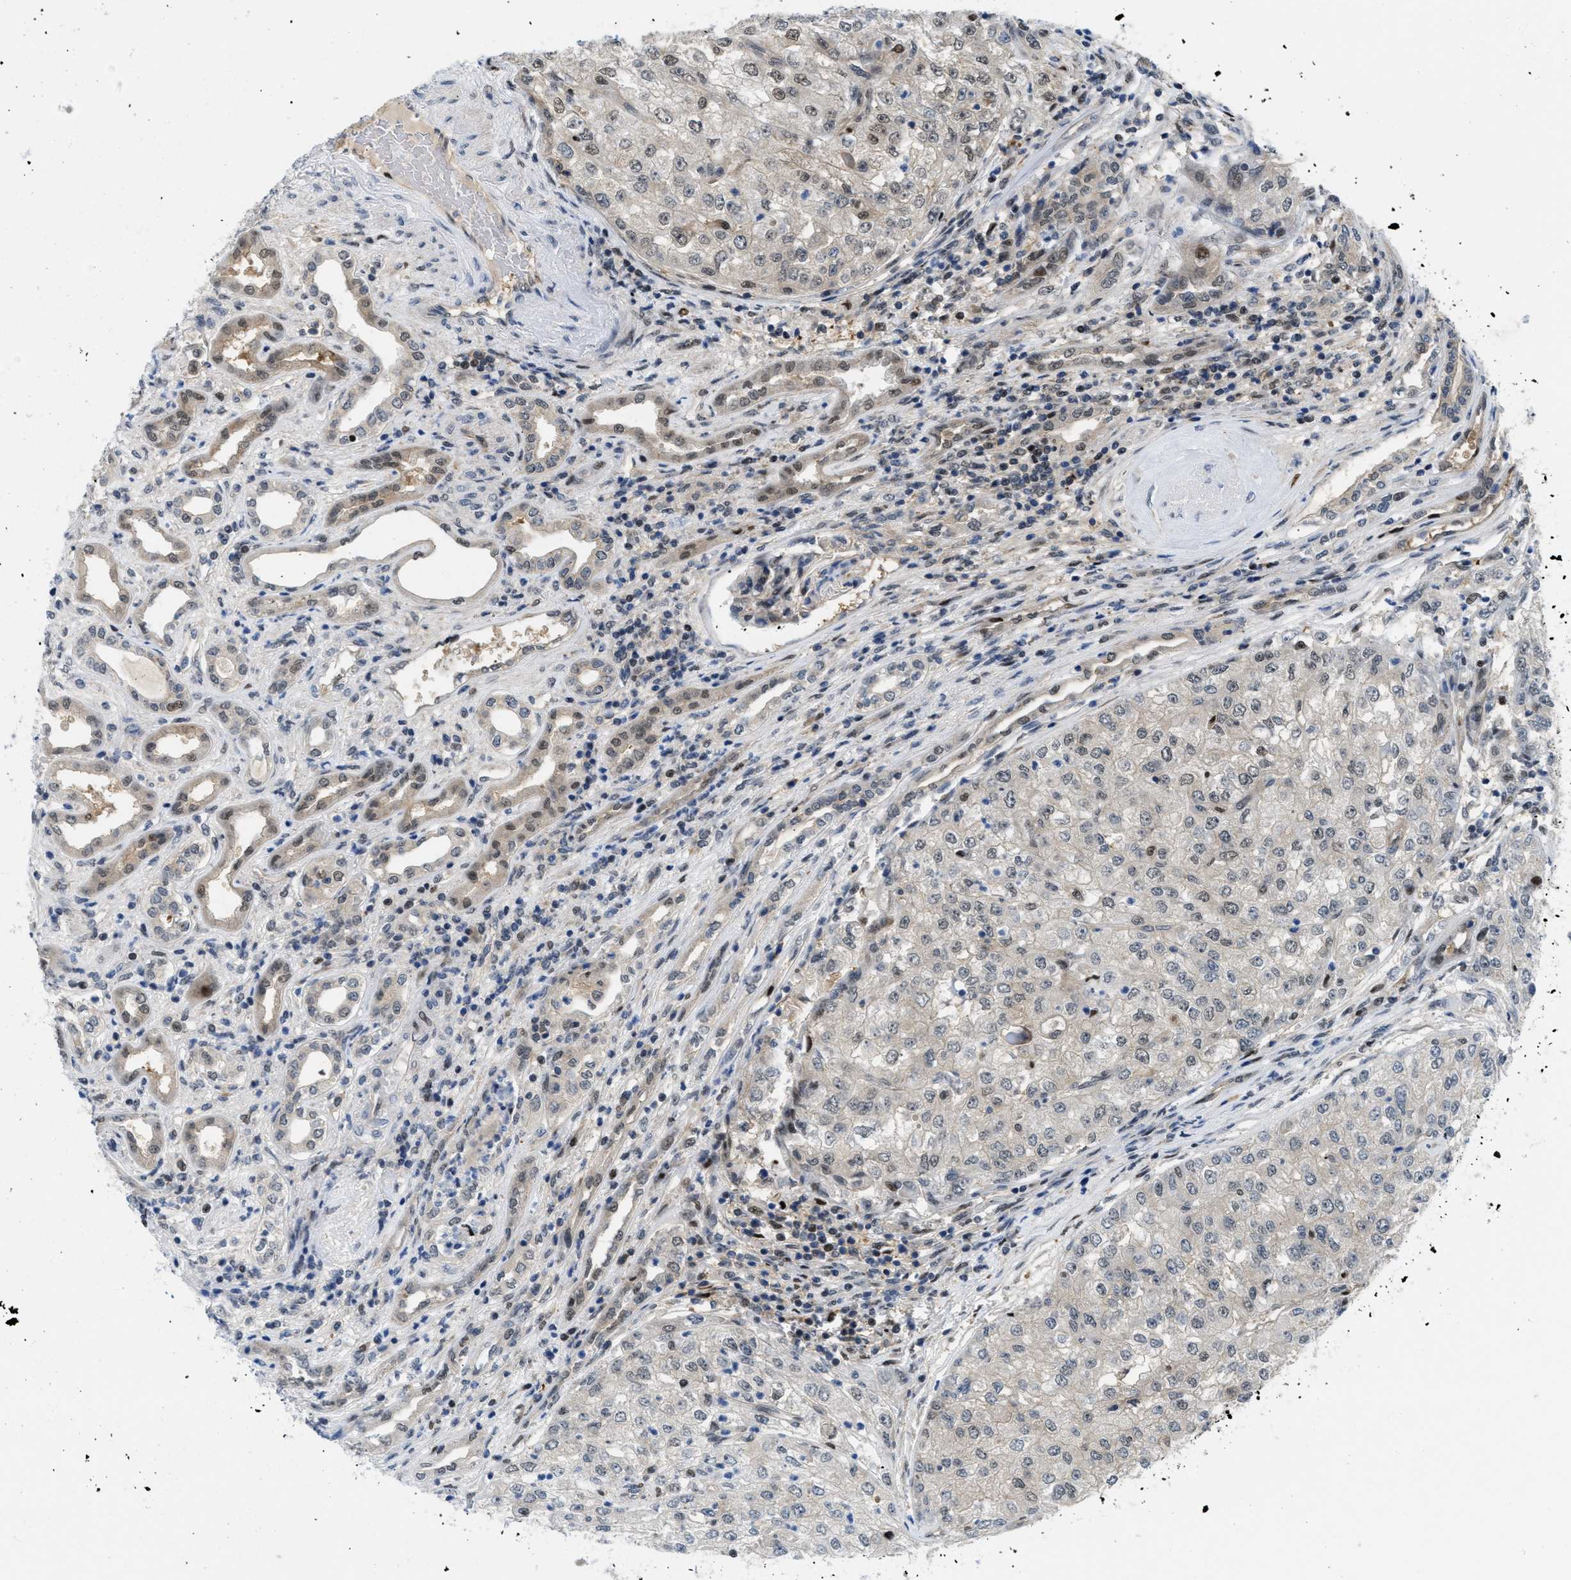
{"staining": {"intensity": "weak", "quantity": "25%-75%", "location": "nuclear"}, "tissue": "renal cancer", "cell_type": "Tumor cells", "image_type": "cancer", "snomed": [{"axis": "morphology", "description": "Adenocarcinoma, NOS"}, {"axis": "topography", "description": "Kidney"}], "caption": "Protein analysis of renal adenocarcinoma tissue reveals weak nuclear expression in about 25%-75% of tumor cells.", "gene": "SLC29A2", "patient": {"sex": "female", "age": 54}}